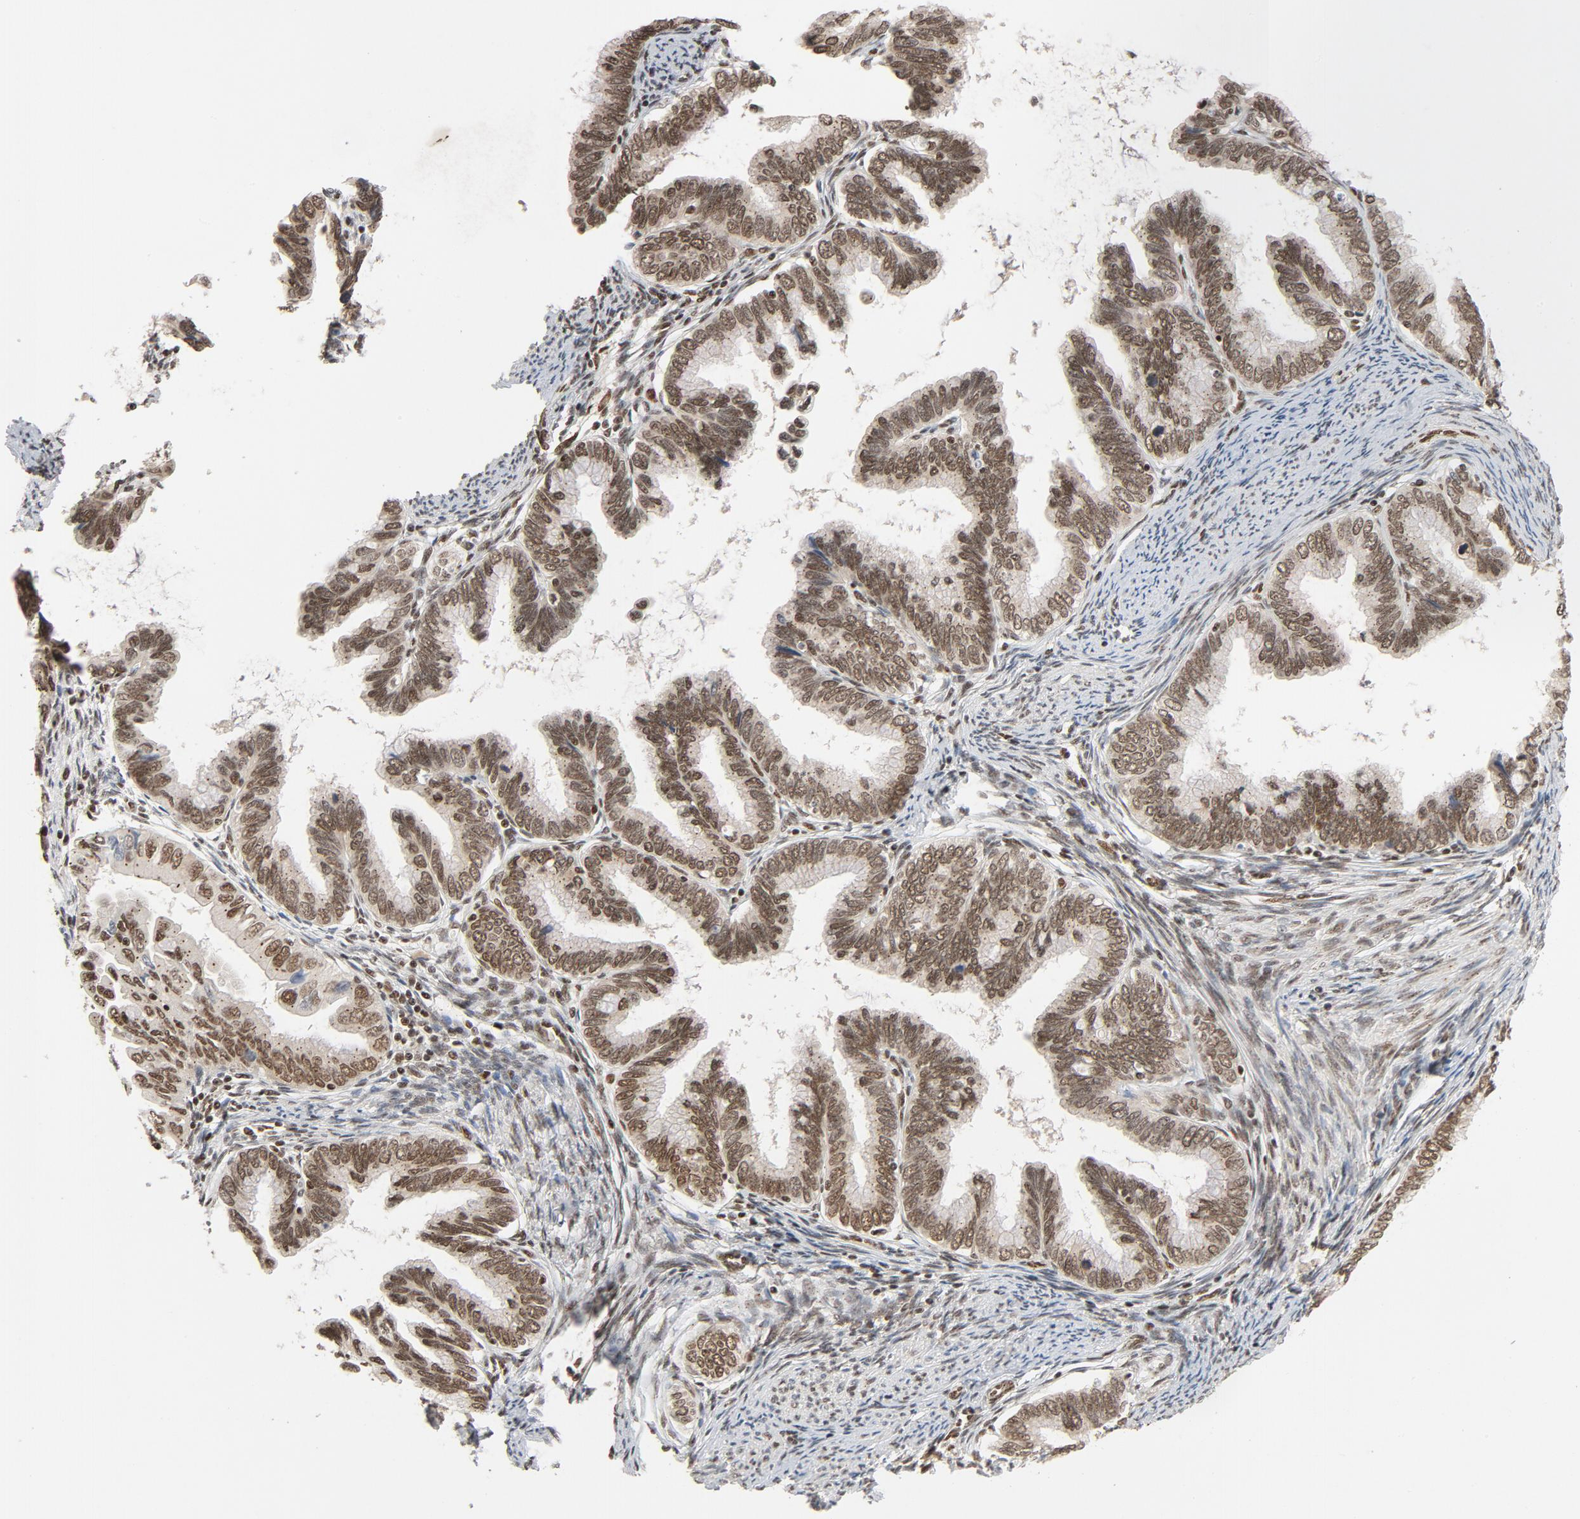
{"staining": {"intensity": "moderate", "quantity": ">75%", "location": "nuclear"}, "tissue": "cervical cancer", "cell_type": "Tumor cells", "image_type": "cancer", "snomed": [{"axis": "morphology", "description": "Adenocarcinoma, NOS"}, {"axis": "topography", "description": "Cervix"}], "caption": "Protein staining of cervical cancer tissue demonstrates moderate nuclear expression in about >75% of tumor cells. Ihc stains the protein in brown and the nuclei are stained blue.", "gene": "SMARCD1", "patient": {"sex": "female", "age": 49}}